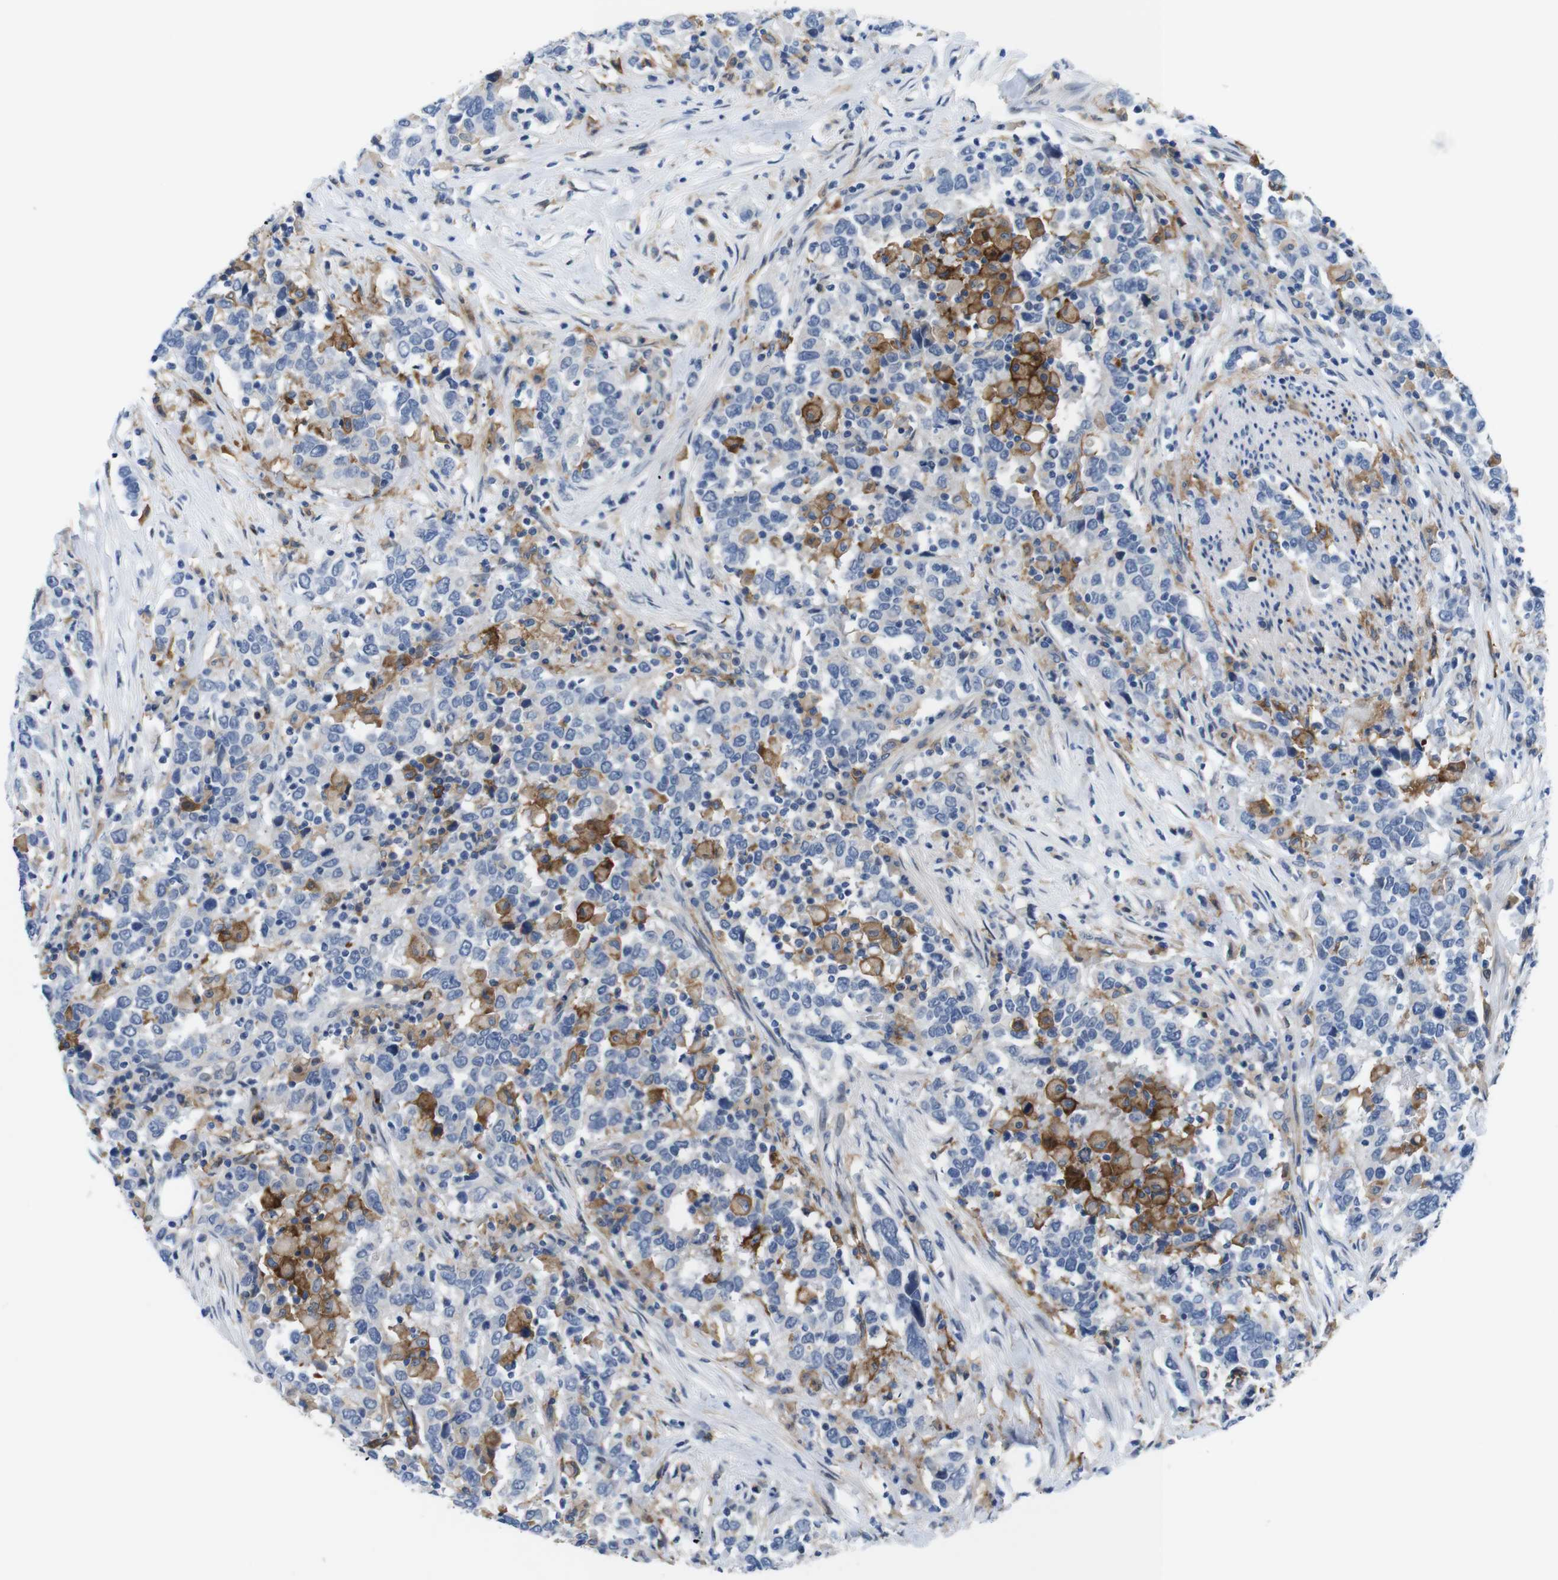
{"staining": {"intensity": "negative", "quantity": "none", "location": "none"}, "tissue": "urothelial cancer", "cell_type": "Tumor cells", "image_type": "cancer", "snomed": [{"axis": "morphology", "description": "Urothelial carcinoma, High grade"}, {"axis": "topography", "description": "Urinary bladder"}], "caption": "This is an immunohistochemistry micrograph of high-grade urothelial carcinoma. There is no staining in tumor cells.", "gene": "CD300C", "patient": {"sex": "male", "age": 61}}